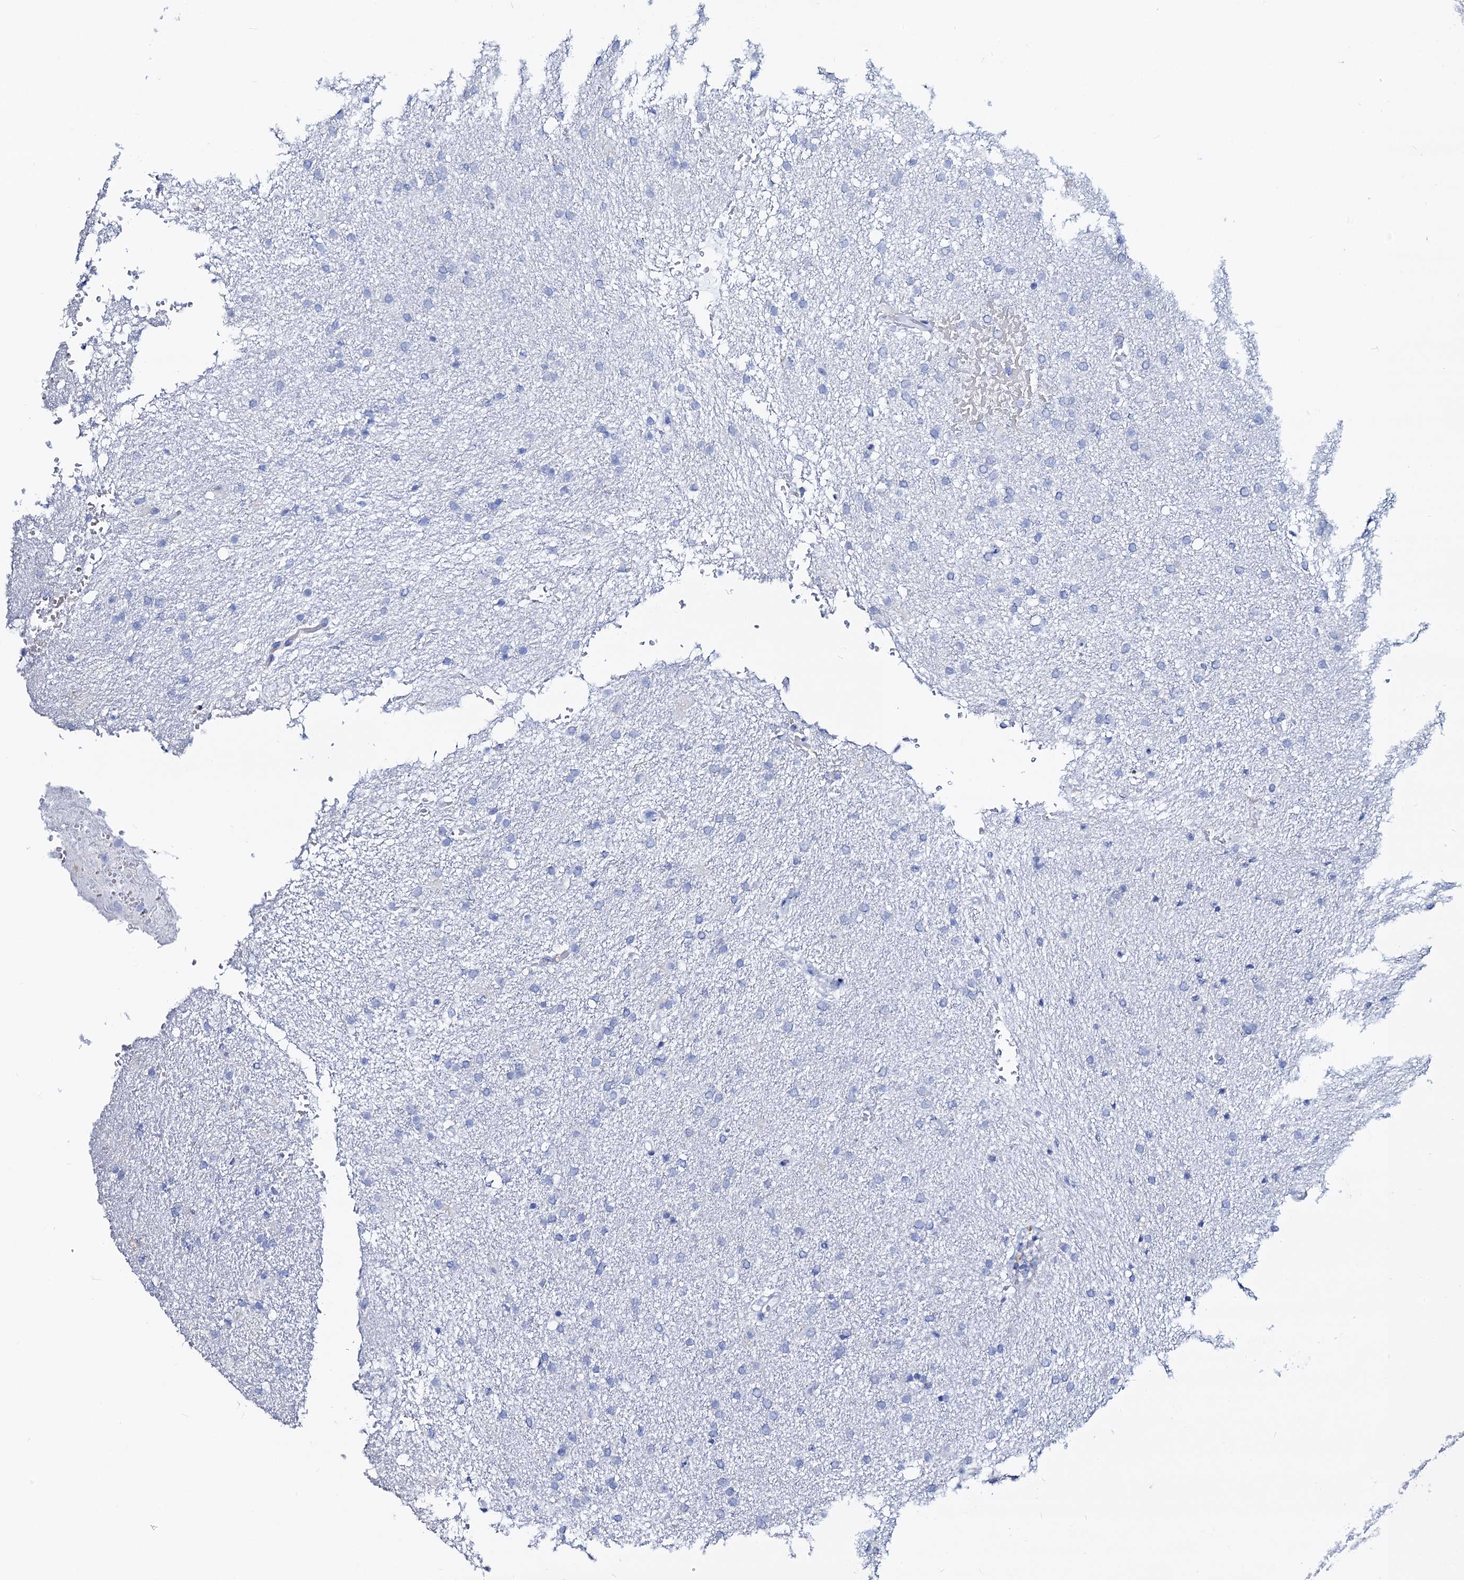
{"staining": {"intensity": "negative", "quantity": "none", "location": "none"}, "tissue": "glioma", "cell_type": "Tumor cells", "image_type": "cancer", "snomed": [{"axis": "morphology", "description": "Glioma, malignant, High grade"}, {"axis": "topography", "description": "Brain"}], "caption": "Glioma was stained to show a protein in brown. There is no significant expression in tumor cells.", "gene": "RBP3", "patient": {"sex": "male", "age": 72}}